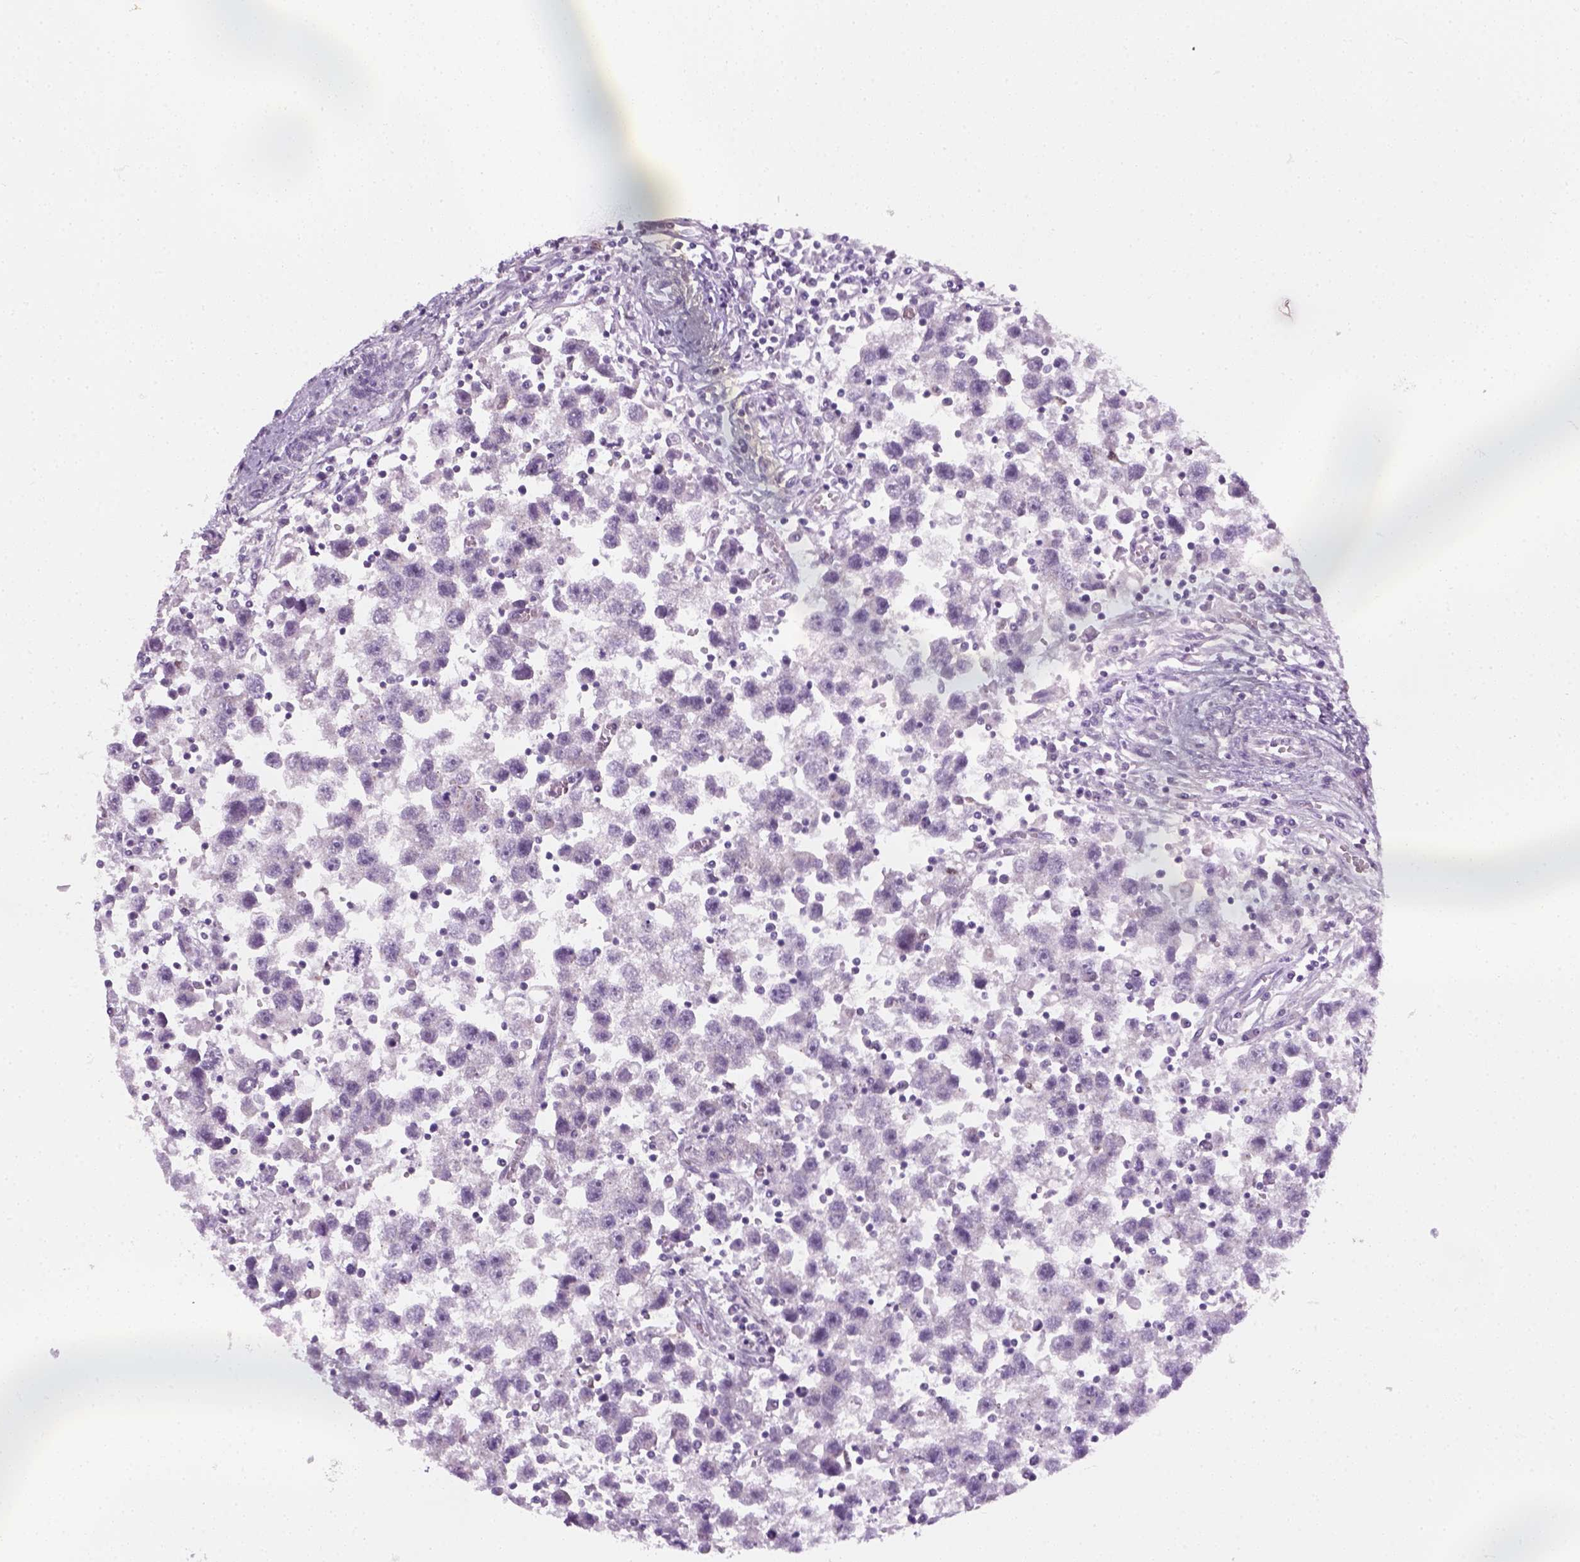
{"staining": {"intensity": "negative", "quantity": "none", "location": "none"}, "tissue": "testis cancer", "cell_type": "Tumor cells", "image_type": "cancer", "snomed": [{"axis": "morphology", "description": "Seminoma, NOS"}, {"axis": "topography", "description": "Testis"}], "caption": "IHC micrograph of human testis cancer stained for a protein (brown), which displays no expression in tumor cells.", "gene": "IL4", "patient": {"sex": "male", "age": 30}}